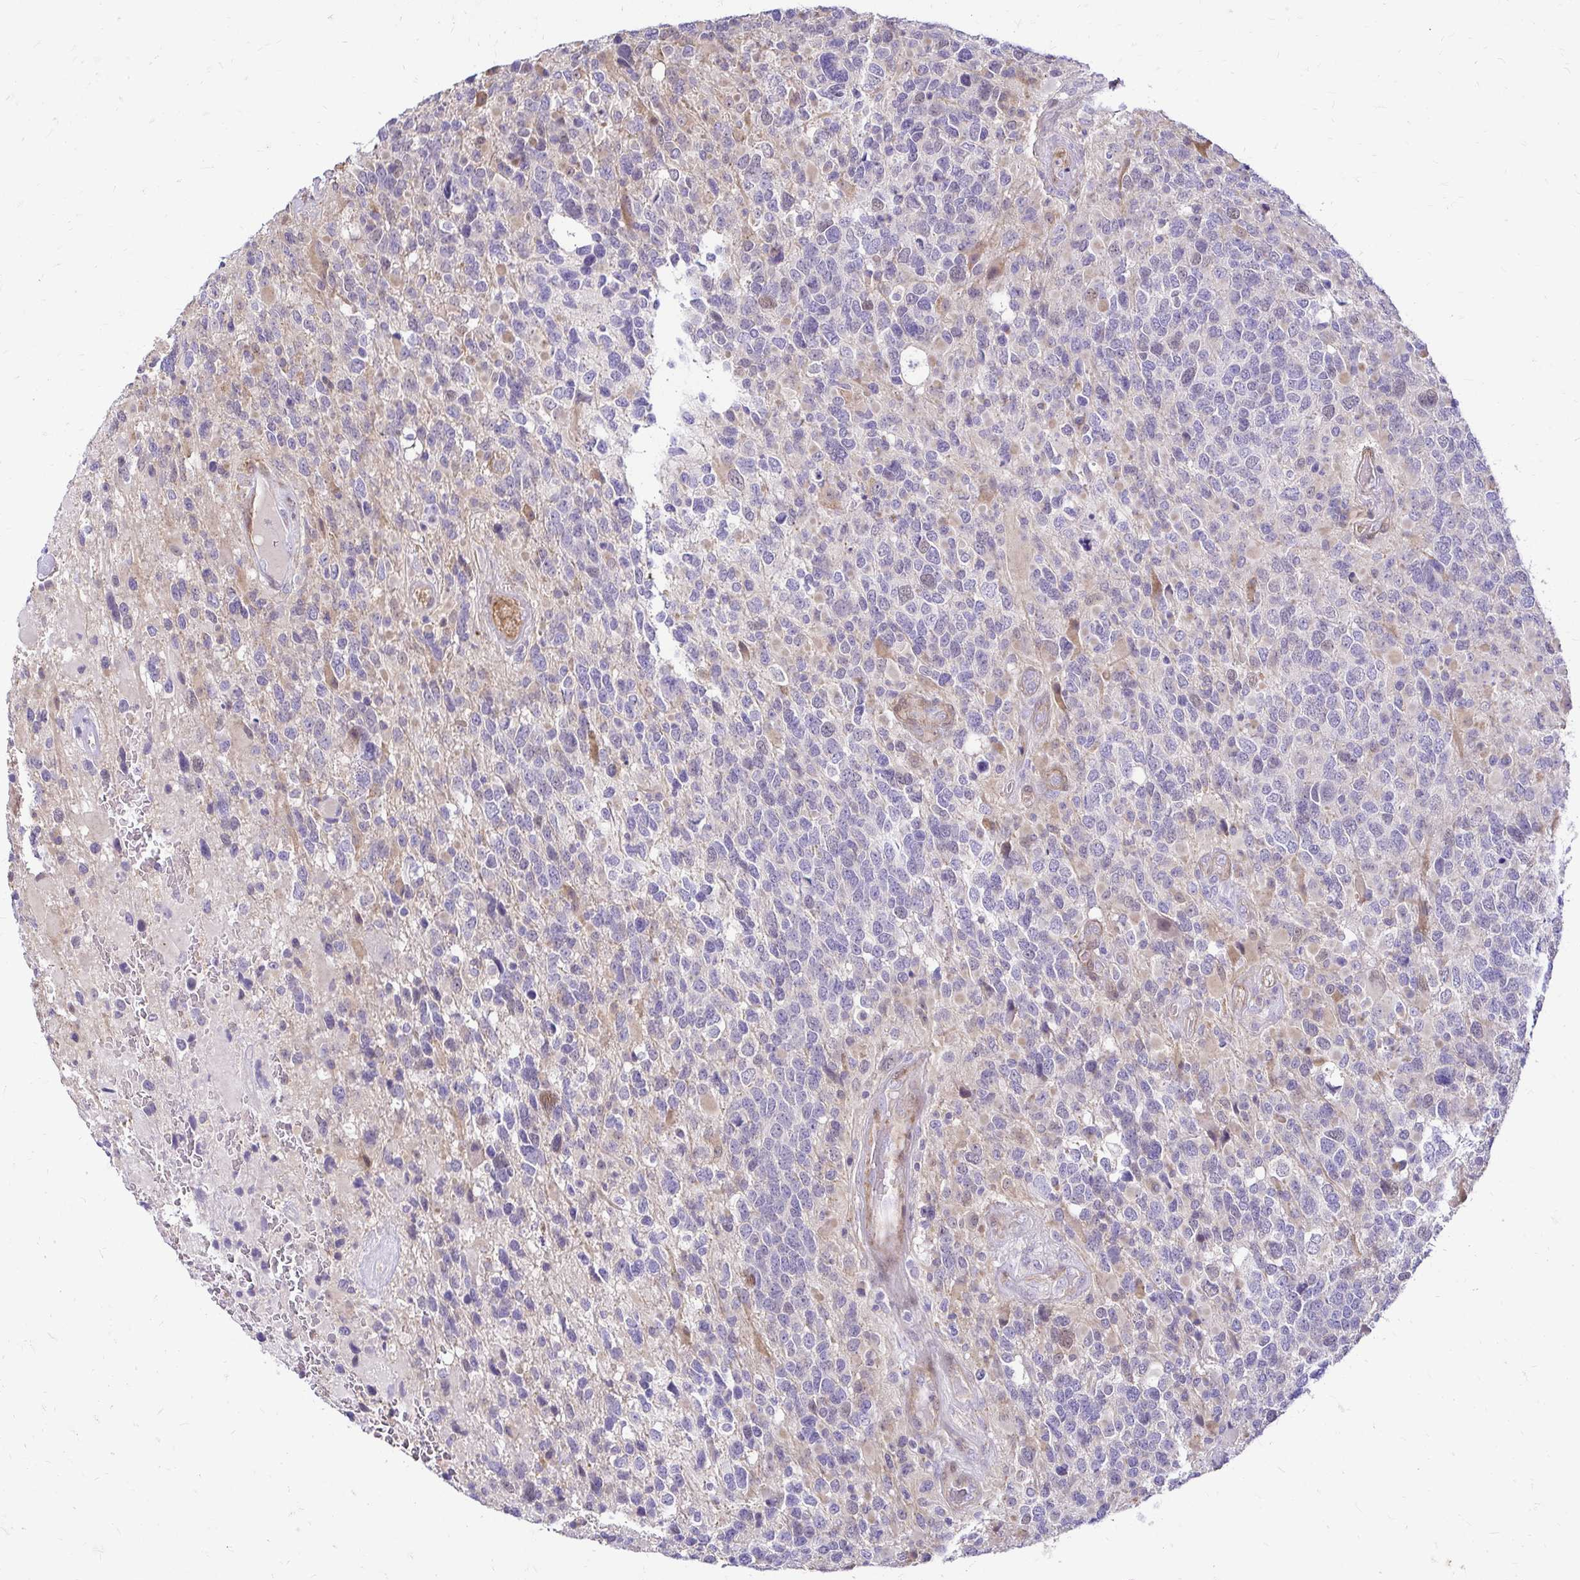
{"staining": {"intensity": "negative", "quantity": "none", "location": "none"}, "tissue": "glioma", "cell_type": "Tumor cells", "image_type": "cancer", "snomed": [{"axis": "morphology", "description": "Glioma, malignant, High grade"}, {"axis": "topography", "description": "Brain"}], "caption": "This is an immunohistochemistry (IHC) histopathology image of malignant glioma (high-grade). There is no expression in tumor cells.", "gene": "YAP1", "patient": {"sex": "female", "age": 40}}